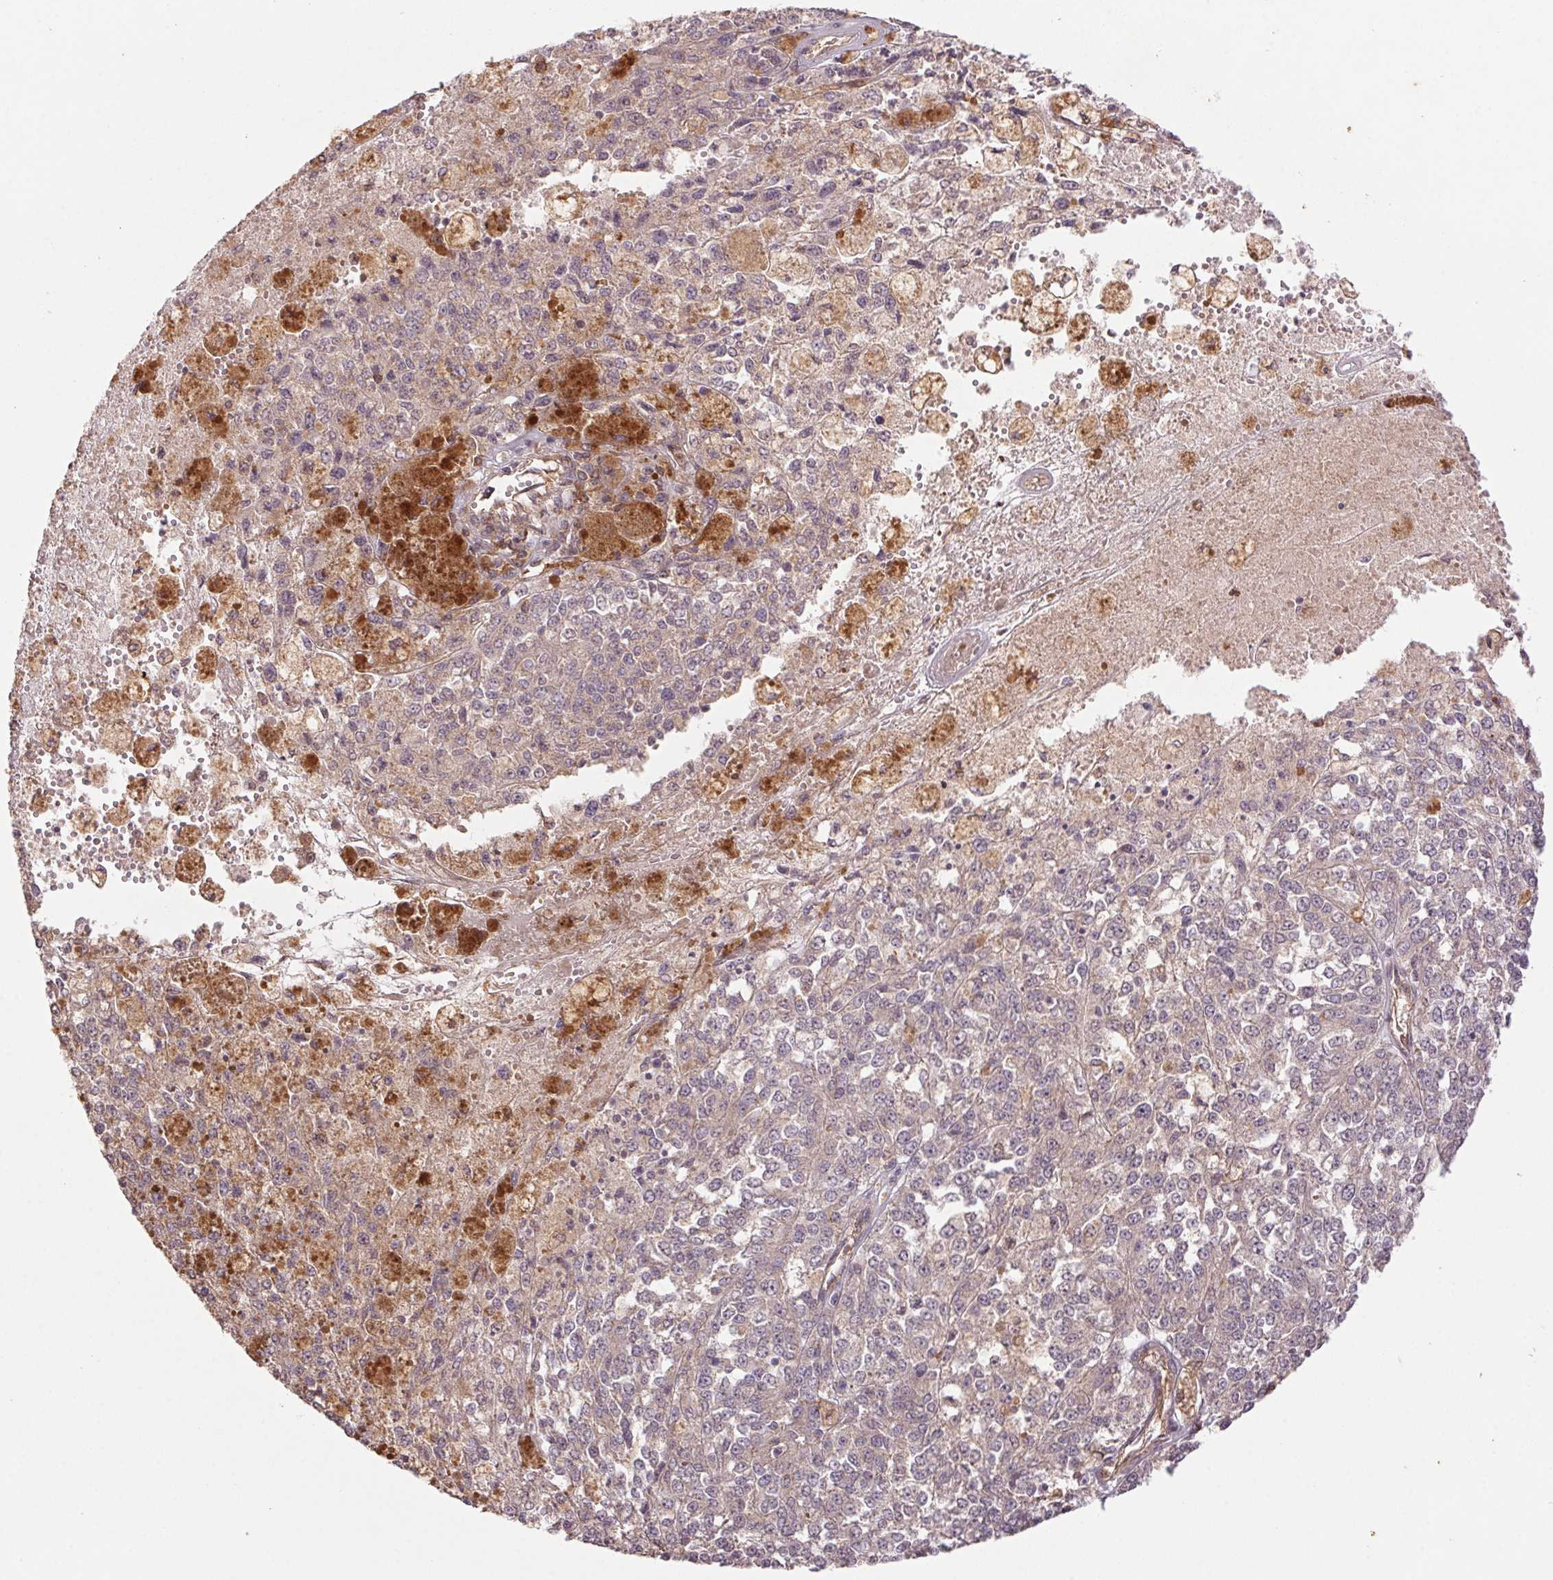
{"staining": {"intensity": "negative", "quantity": "none", "location": "none"}, "tissue": "melanoma", "cell_type": "Tumor cells", "image_type": "cancer", "snomed": [{"axis": "morphology", "description": "Malignant melanoma, Metastatic site"}, {"axis": "topography", "description": "Lymph node"}], "caption": "Immunohistochemistry histopathology image of malignant melanoma (metastatic site) stained for a protein (brown), which reveals no expression in tumor cells.", "gene": "TUBA3D", "patient": {"sex": "female", "age": 64}}